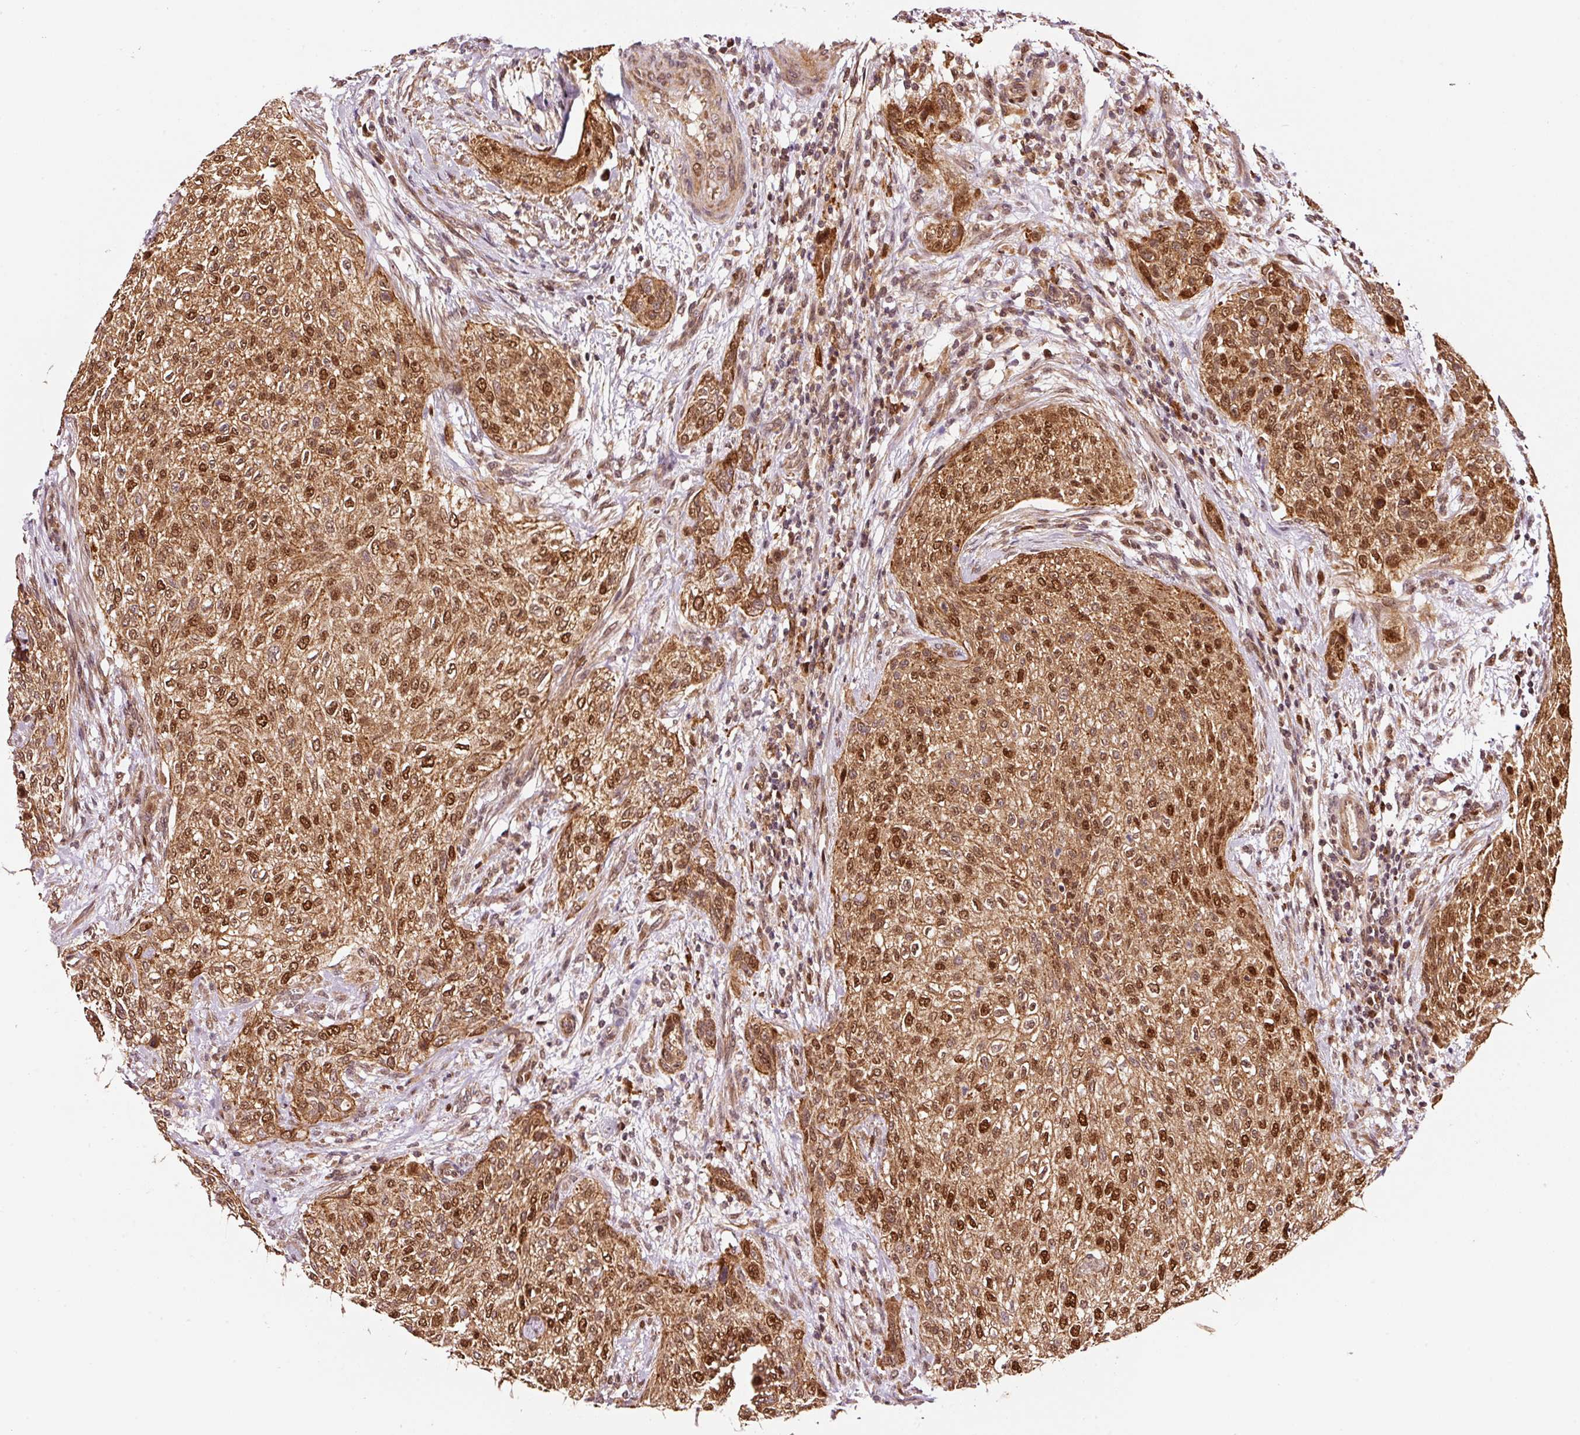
{"staining": {"intensity": "moderate", "quantity": ">75%", "location": "cytoplasmic/membranous,nuclear"}, "tissue": "urothelial cancer", "cell_type": "Tumor cells", "image_type": "cancer", "snomed": [{"axis": "morphology", "description": "Urothelial carcinoma, High grade"}, {"axis": "topography", "description": "Urinary bladder"}], "caption": "High-grade urothelial carcinoma stained with DAB immunohistochemistry exhibits medium levels of moderate cytoplasmic/membranous and nuclear staining in approximately >75% of tumor cells. (Brightfield microscopy of DAB IHC at high magnification).", "gene": "RFC4", "patient": {"sex": "male", "age": 35}}